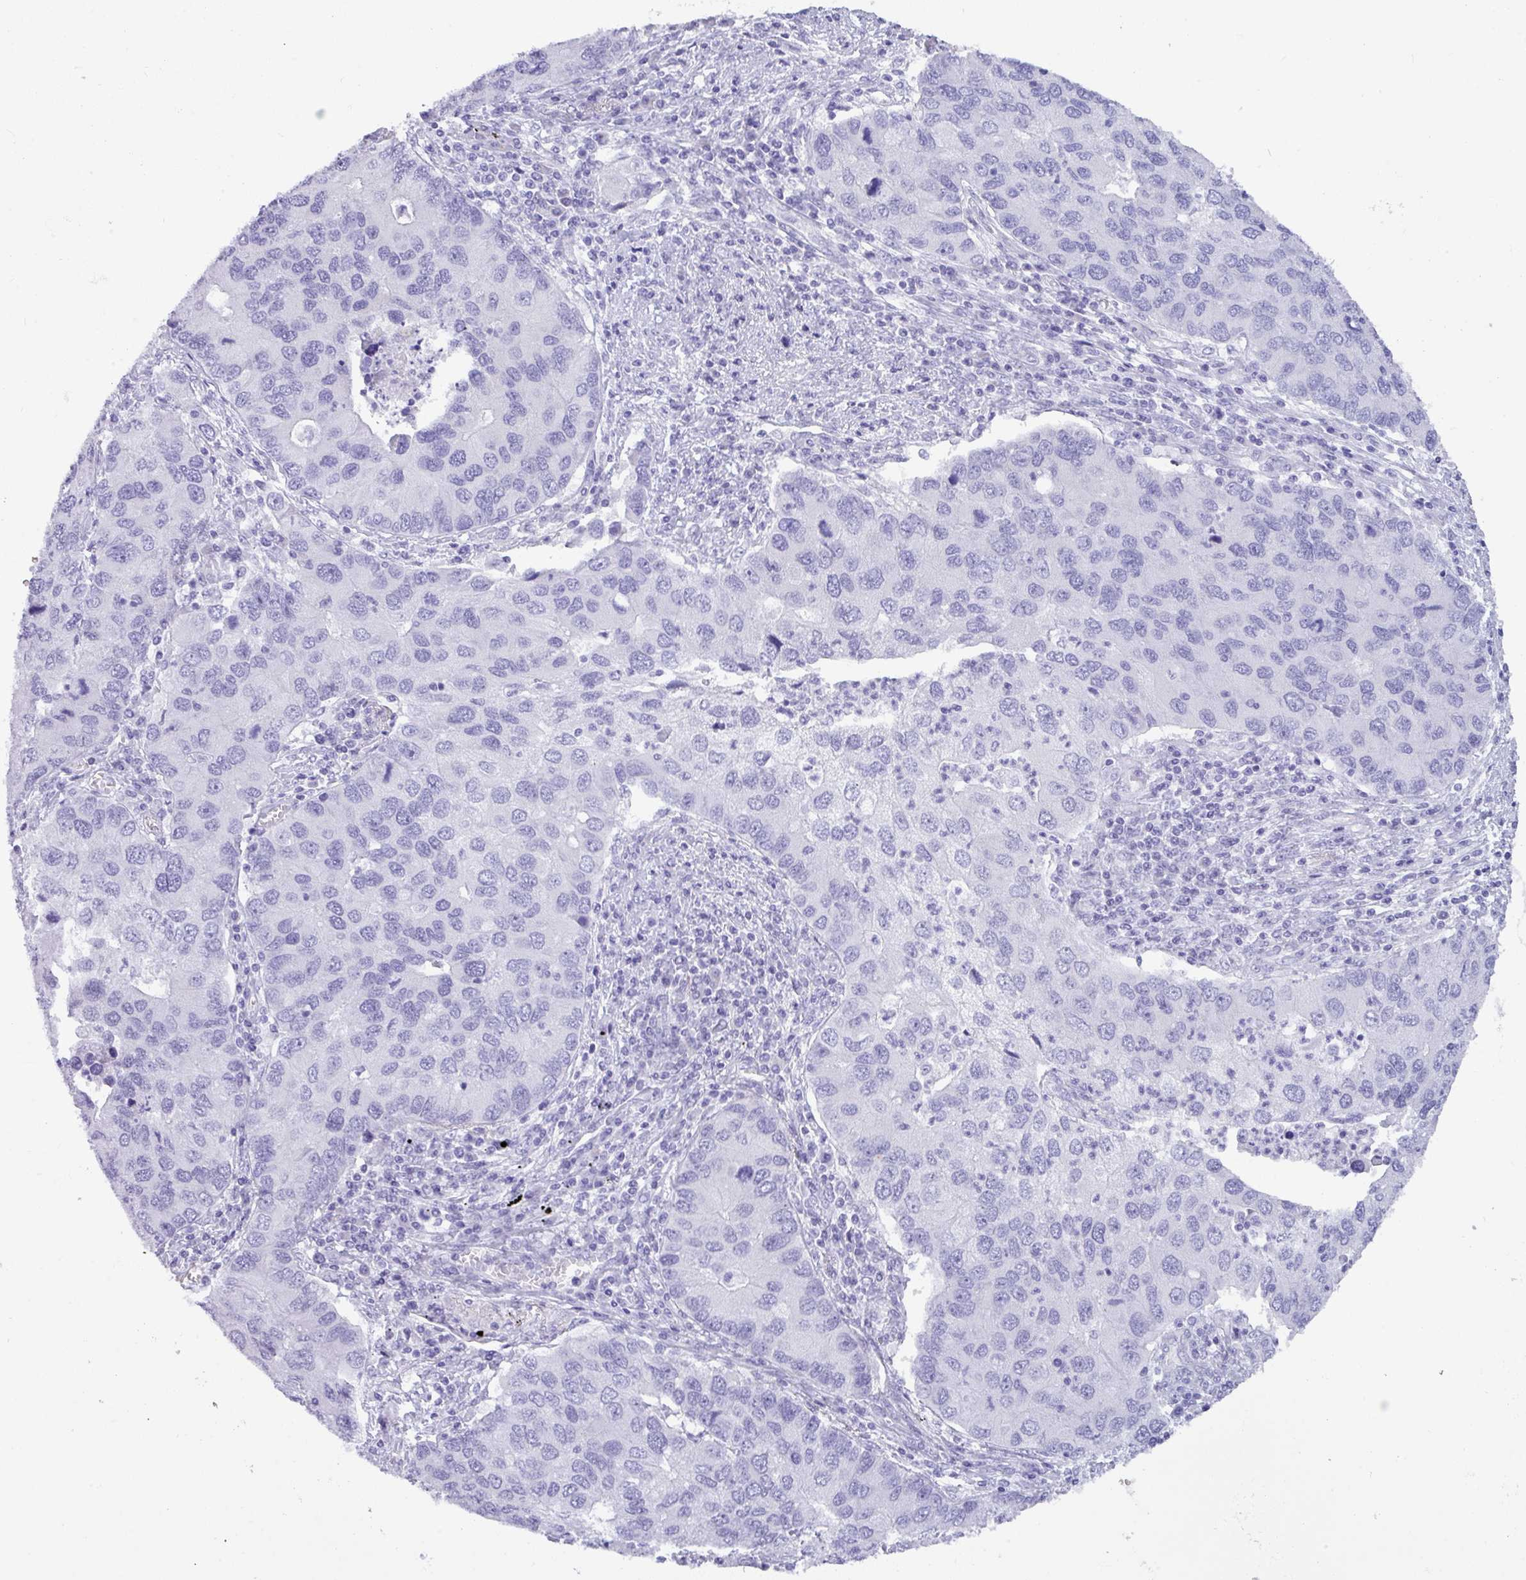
{"staining": {"intensity": "negative", "quantity": "none", "location": "none"}, "tissue": "lung cancer", "cell_type": "Tumor cells", "image_type": "cancer", "snomed": [{"axis": "morphology", "description": "Aneuploidy"}, {"axis": "morphology", "description": "Adenocarcinoma, NOS"}, {"axis": "topography", "description": "Lymph node"}, {"axis": "topography", "description": "Lung"}], "caption": "This photomicrograph is of lung cancer stained with immunohistochemistry to label a protein in brown with the nuclei are counter-stained blue. There is no staining in tumor cells.", "gene": "ZNF524", "patient": {"sex": "female", "age": 74}}